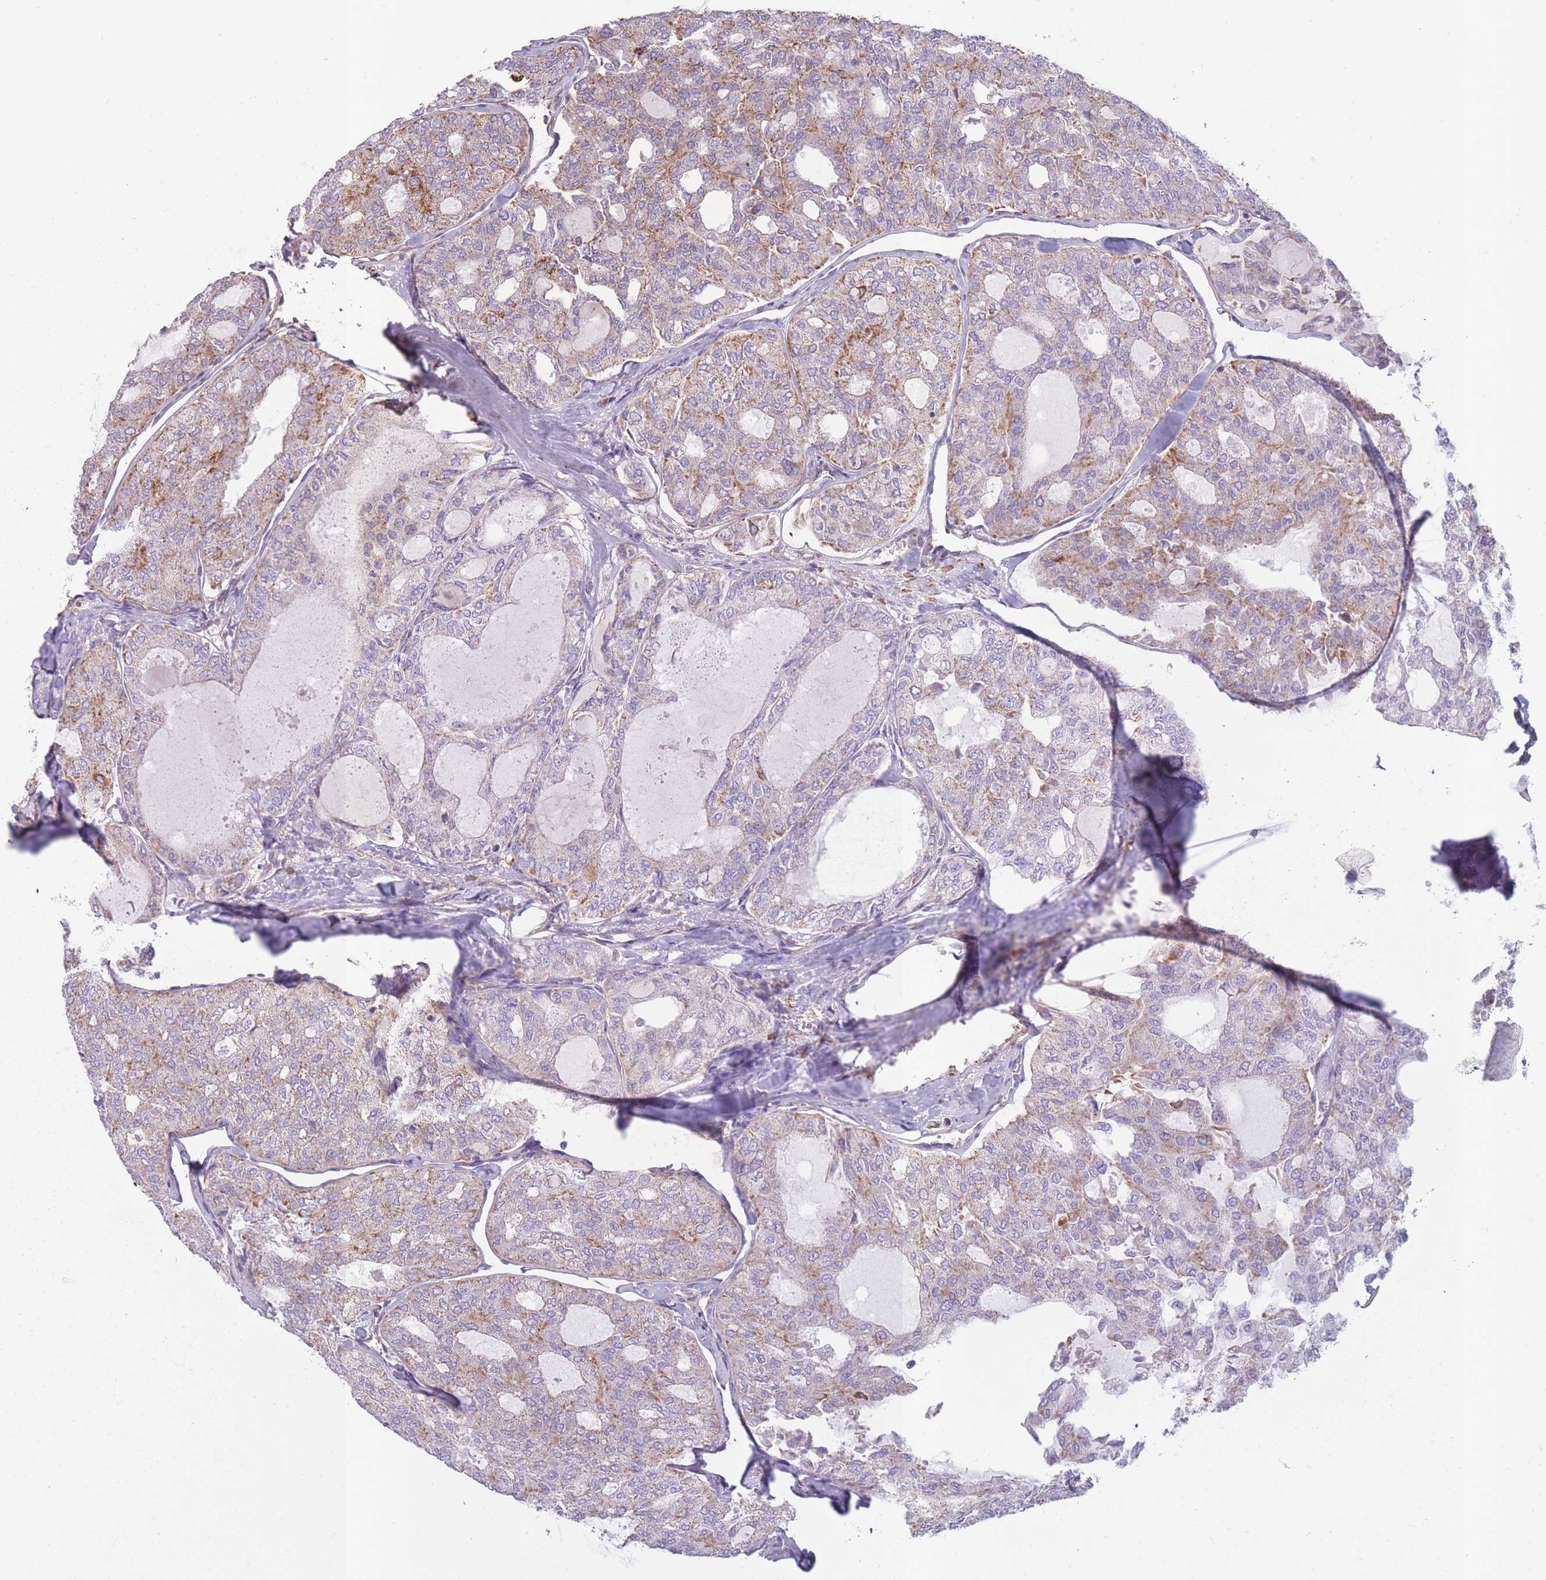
{"staining": {"intensity": "moderate", "quantity": "<25%", "location": "cytoplasmic/membranous"}, "tissue": "thyroid cancer", "cell_type": "Tumor cells", "image_type": "cancer", "snomed": [{"axis": "morphology", "description": "Follicular adenoma carcinoma, NOS"}, {"axis": "topography", "description": "Thyroid gland"}], "caption": "Human follicular adenoma carcinoma (thyroid) stained for a protein (brown) exhibits moderate cytoplasmic/membranous positive staining in approximately <25% of tumor cells.", "gene": "KAT2A", "patient": {"sex": "male", "age": 75}}